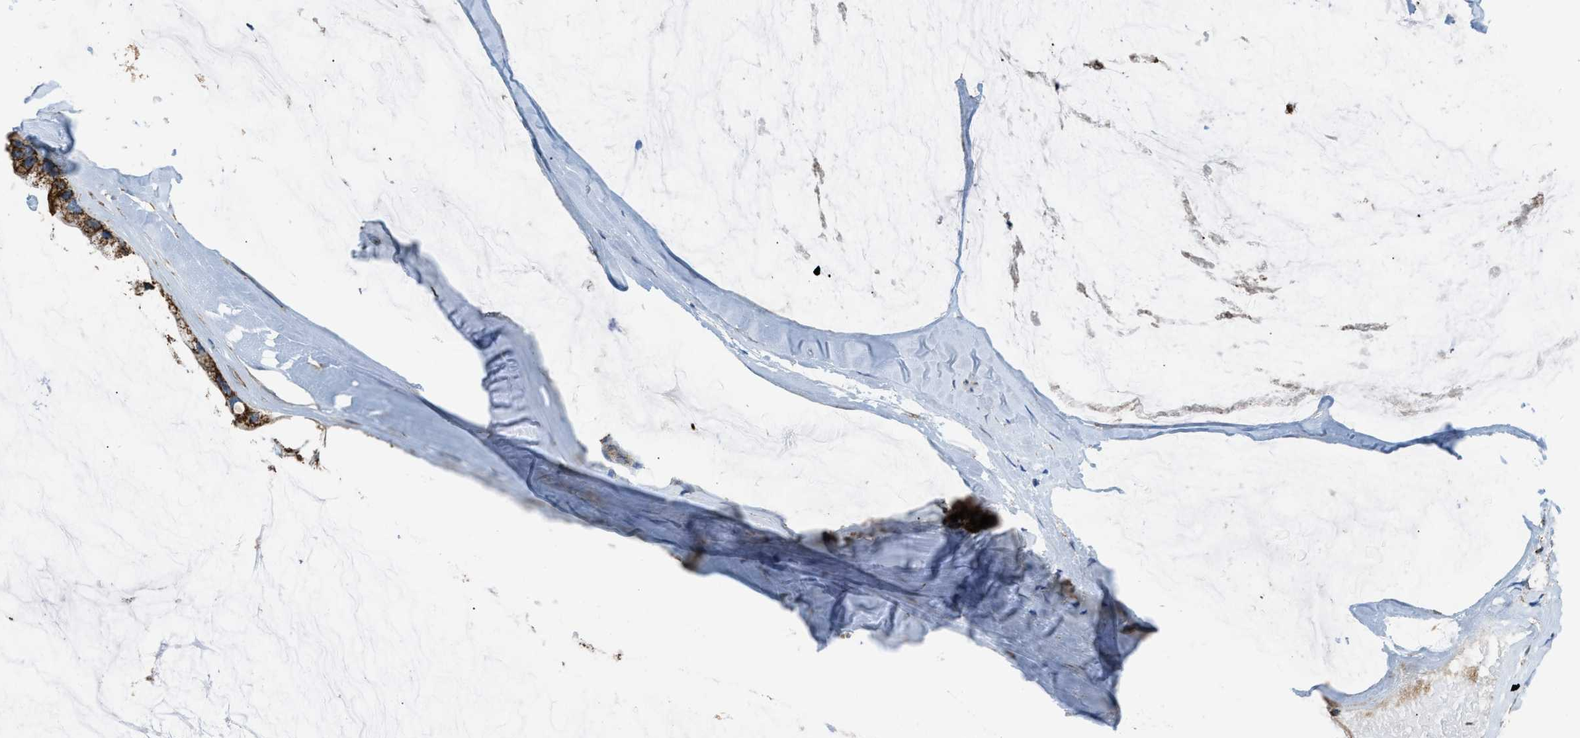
{"staining": {"intensity": "moderate", "quantity": "25%-75%", "location": "cytoplasmic/membranous"}, "tissue": "ovarian cancer", "cell_type": "Tumor cells", "image_type": "cancer", "snomed": [{"axis": "morphology", "description": "Cystadenocarcinoma, mucinous, NOS"}, {"axis": "topography", "description": "Ovary"}], "caption": "Ovarian mucinous cystadenocarcinoma stained for a protein reveals moderate cytoplasmic/membranous positivity in tumor cells. Ihc stains the protein of interest in brown and the nuclei are stained blue.", "gene": "ETFB", "patient": {"sex": "female", "age": 39}}